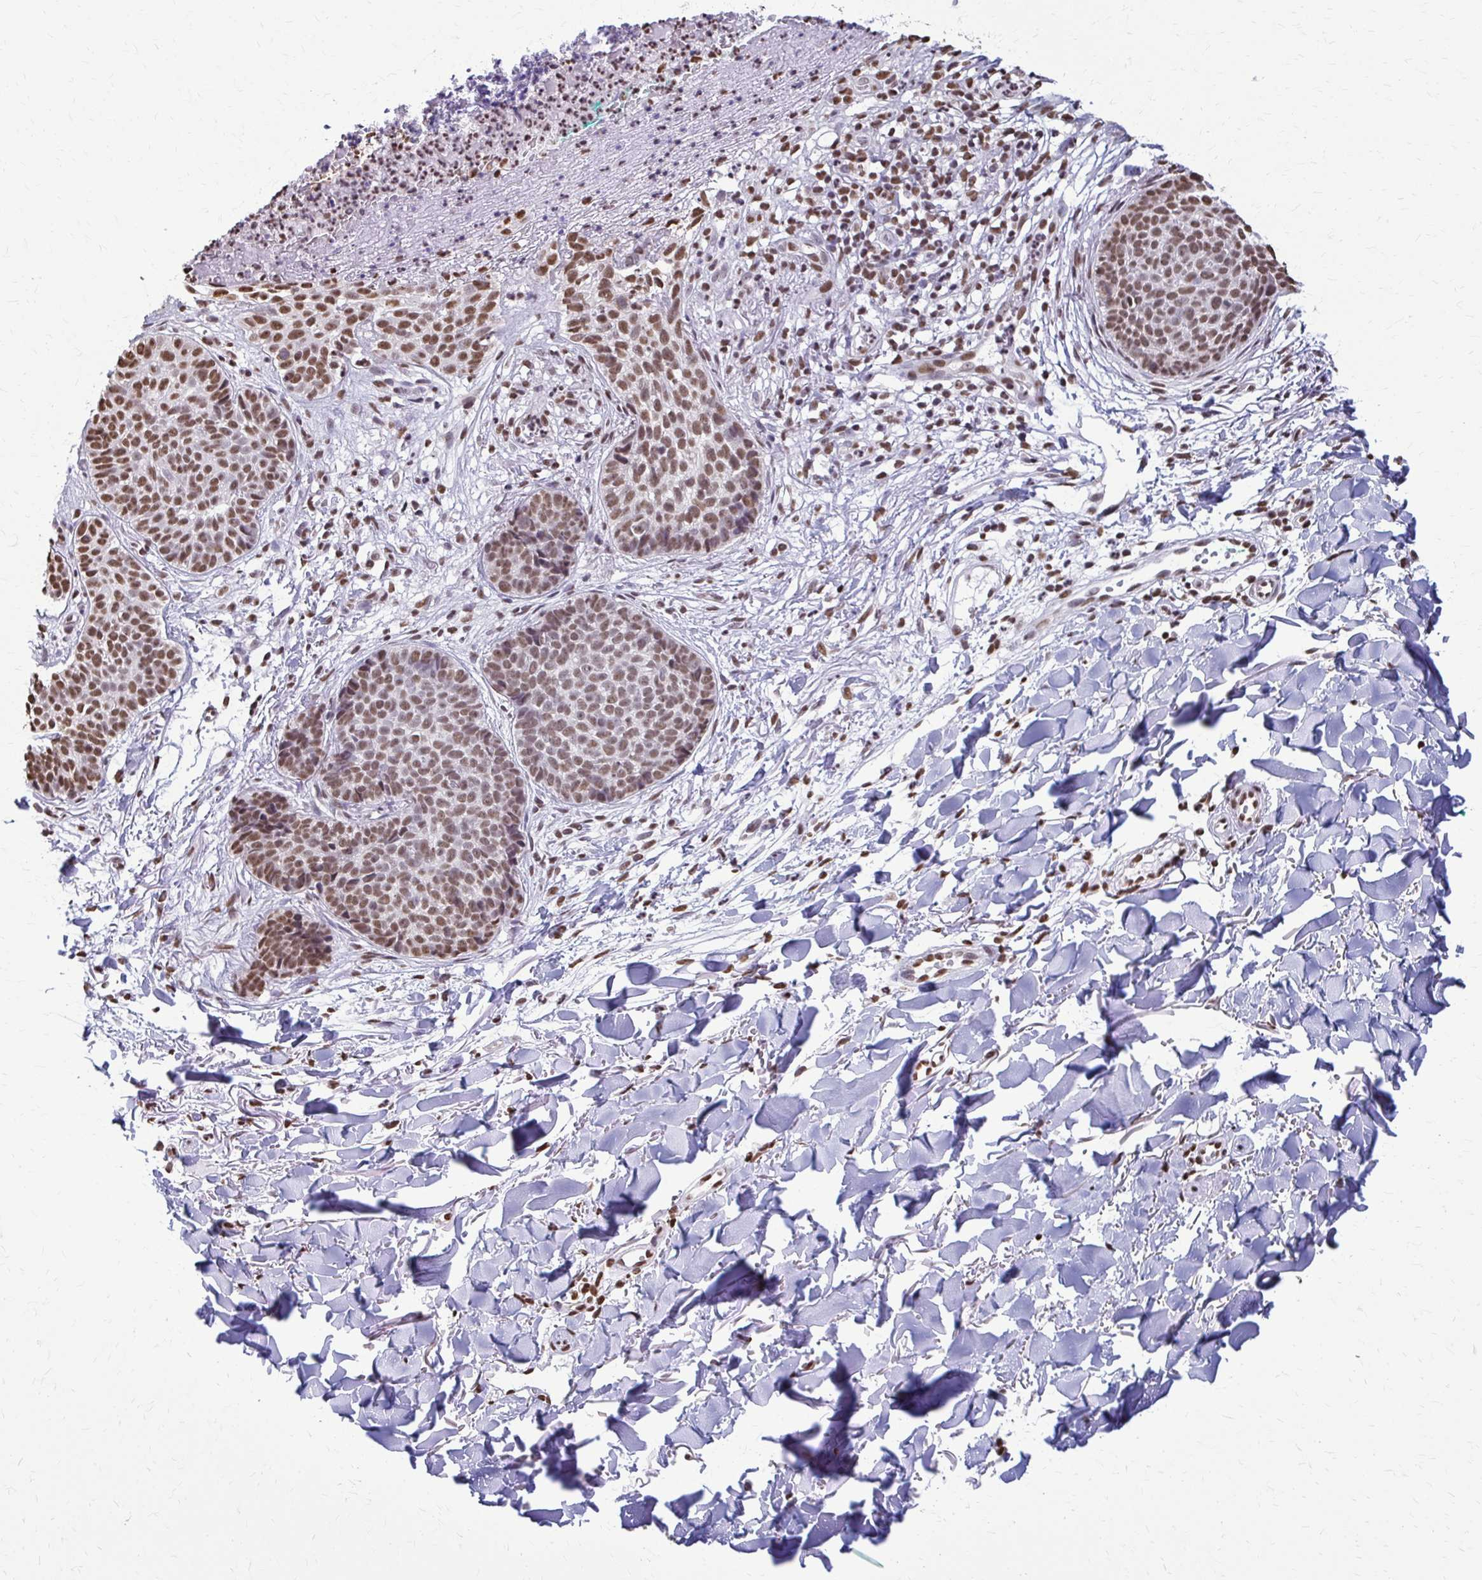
{"staining": {"intensity": "moderate", "quantity": ">75%", "location": "nuclear"}, "tissue": "skin cancer", "cell_type": "Tumor cells", "image_type": "cancer", "snomed": [{"axis": "morphology", "description": "Basal cell carcinoma"}, {"axis": "topography", "description": "Skin"}, {"axis": "topography", "description": "Skin of neck"}, {"axis": "topography", "description": "Skin of shoulder"}, {"axis": "topography", "description": "Skin of back"}], "caption": "IHC (DAB) staining of human basal cell carcinoma (skin) demonstrates moderate nuclear protein expression in approximately >75% of tumor cells. Nuclei are stained in blue.", "gene": "SNRPA", "patient": {"sex": "male", "age": 80}}